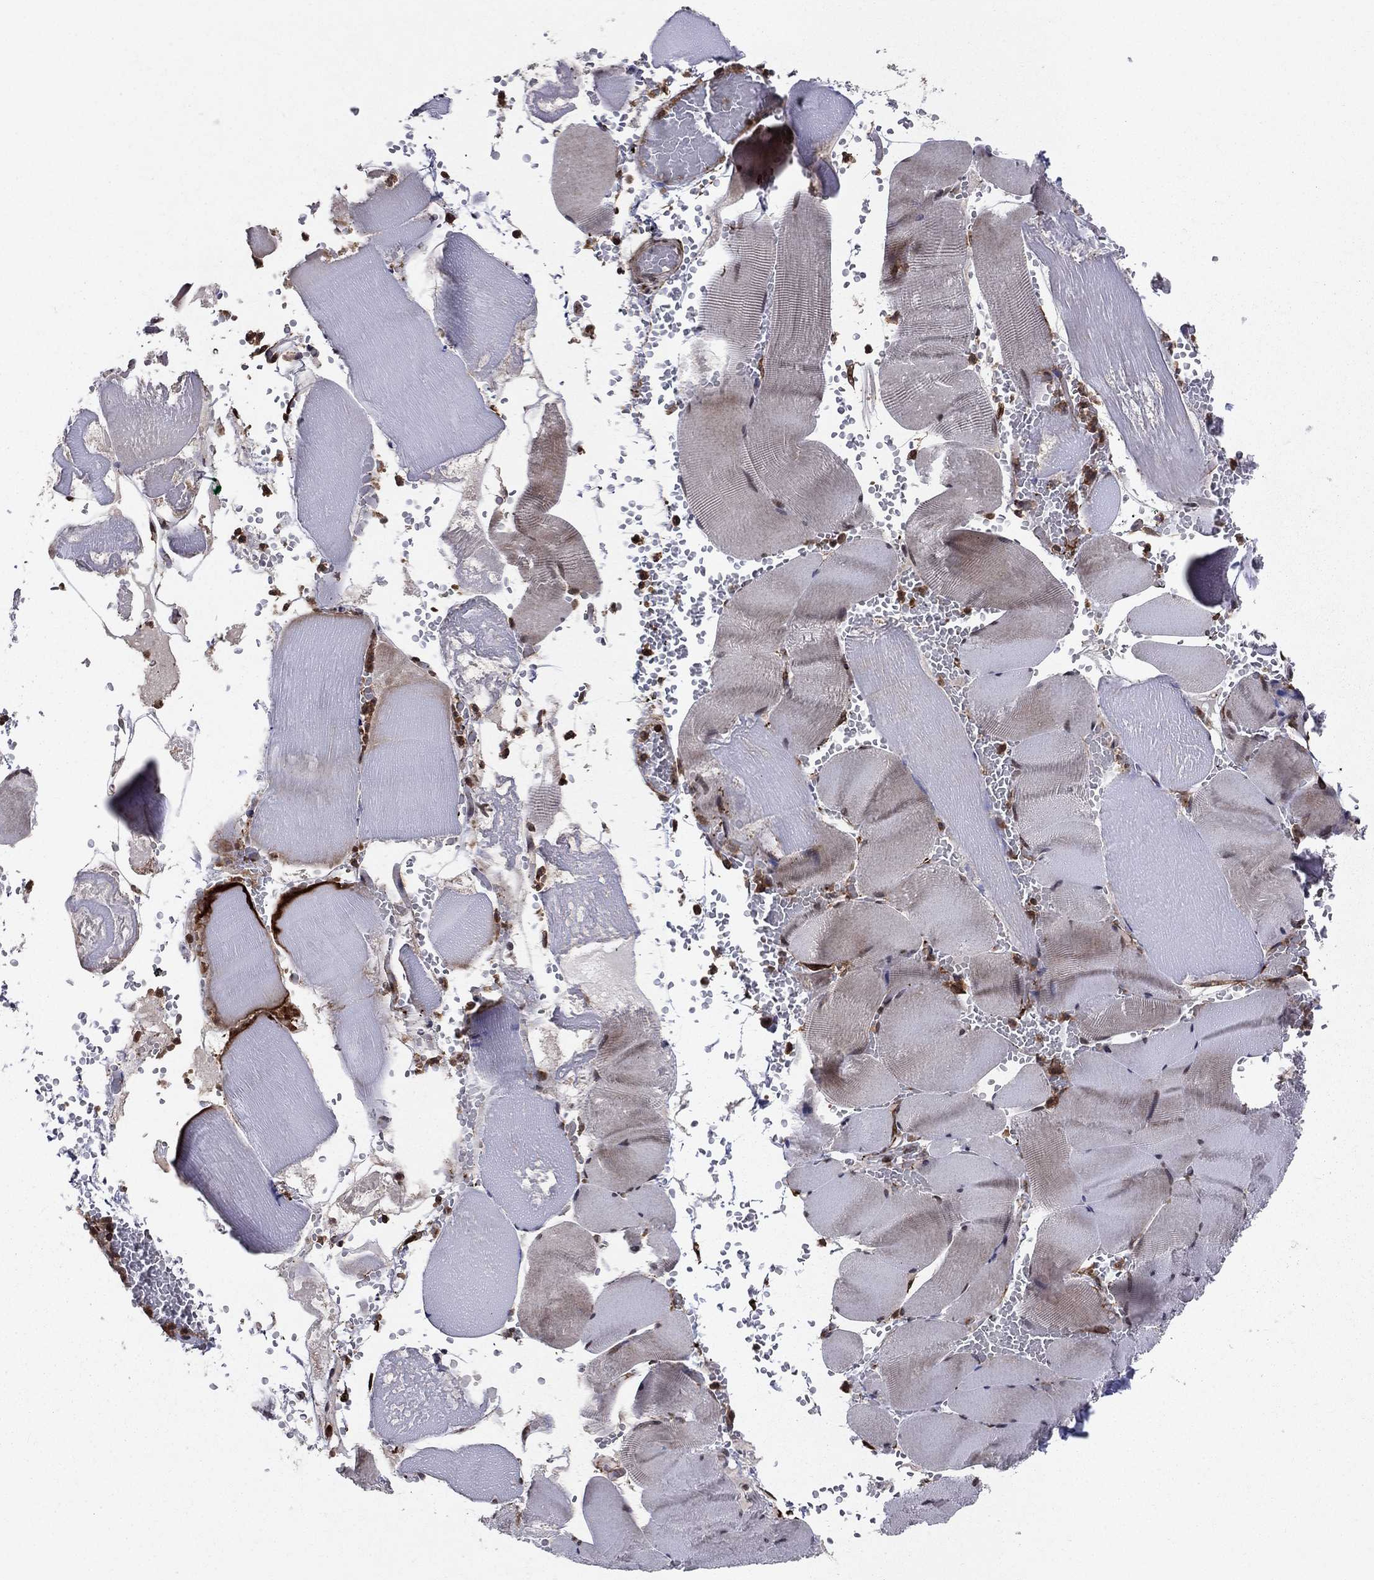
{"staining": {"intensity": "negative", "quantity": "none", "location": "none"}, "tissue": "skeletal muscle", "cell_type": "Myocytes", "image_type": "normal", "snomed": [{"axis": "morphology", "description": "Normal tissue, NOS"}, {"axis": "topography", "description": "Skeletal muscle"}], "caption": "Protein analysis of unremarkable skeletal muscle displays no significant expression in myocytes. (DAB (3,3'-diaminobenzidine) immunohistochemistry visualized using brightfield microscopy, high magnification).", "gene": "SSX2IP", "patient": {"sex": "male", "age": 56}}